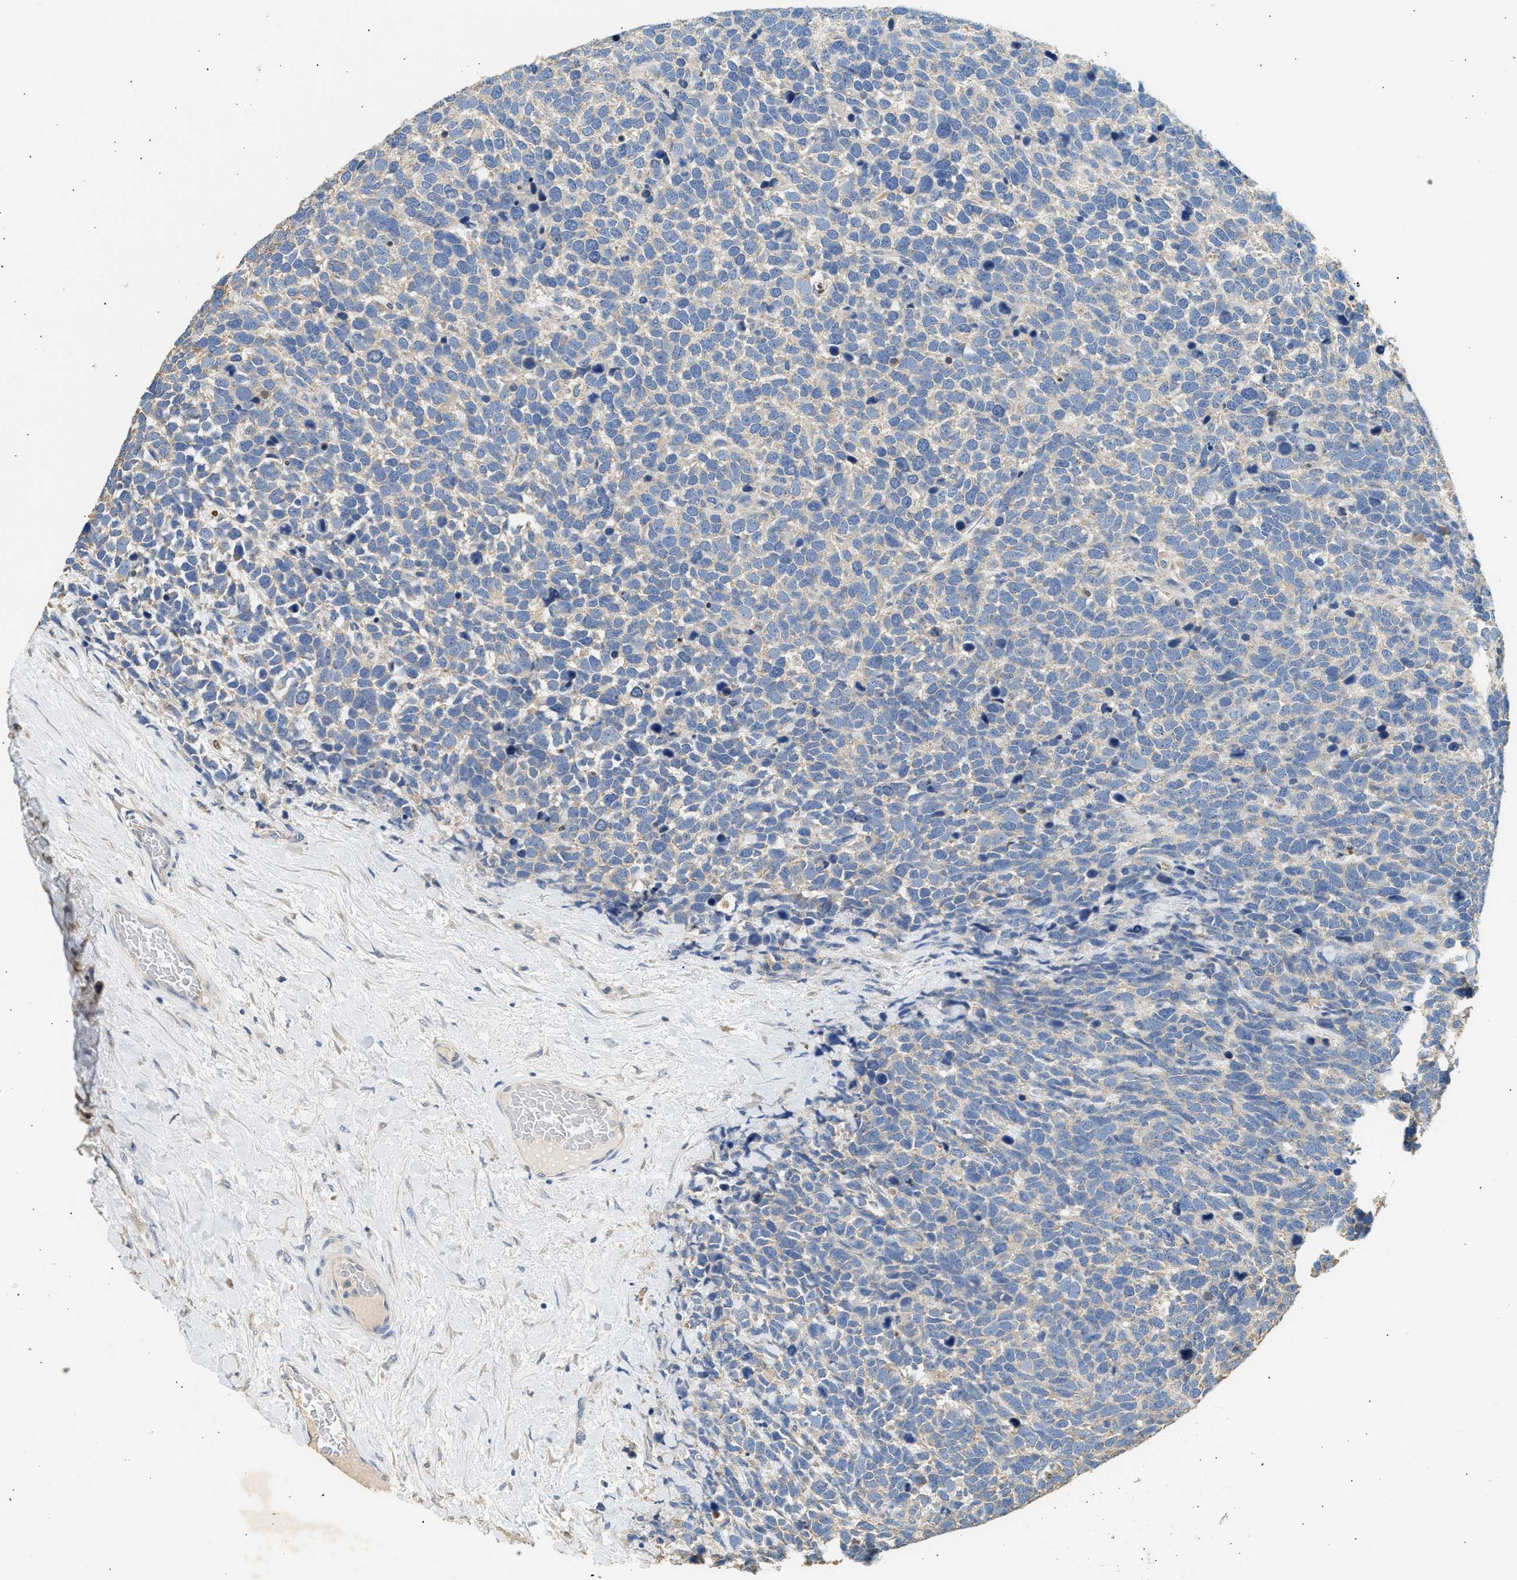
{"staining": {"intensity": "negative", "quantity": "none", "location": "none"}, "tissue": "urothelial cancer", "cell_type": "Tumor cells", "image_type": "cancer", "snomed": [{"axis": "morphology", "description": "Urothelial carcinoma, High grade"}, {"axis": "topography", "description": "Urinary bladder"}], "caption": "Tumor cells show no significant protein expression in high-grade urothelial carcinoma. (DAB (3,3'-diaminobenzidine) IHC with hematoxylin counter stain).", "gene": "WDR31", "patient": {"sex": "female", "age": 82}}